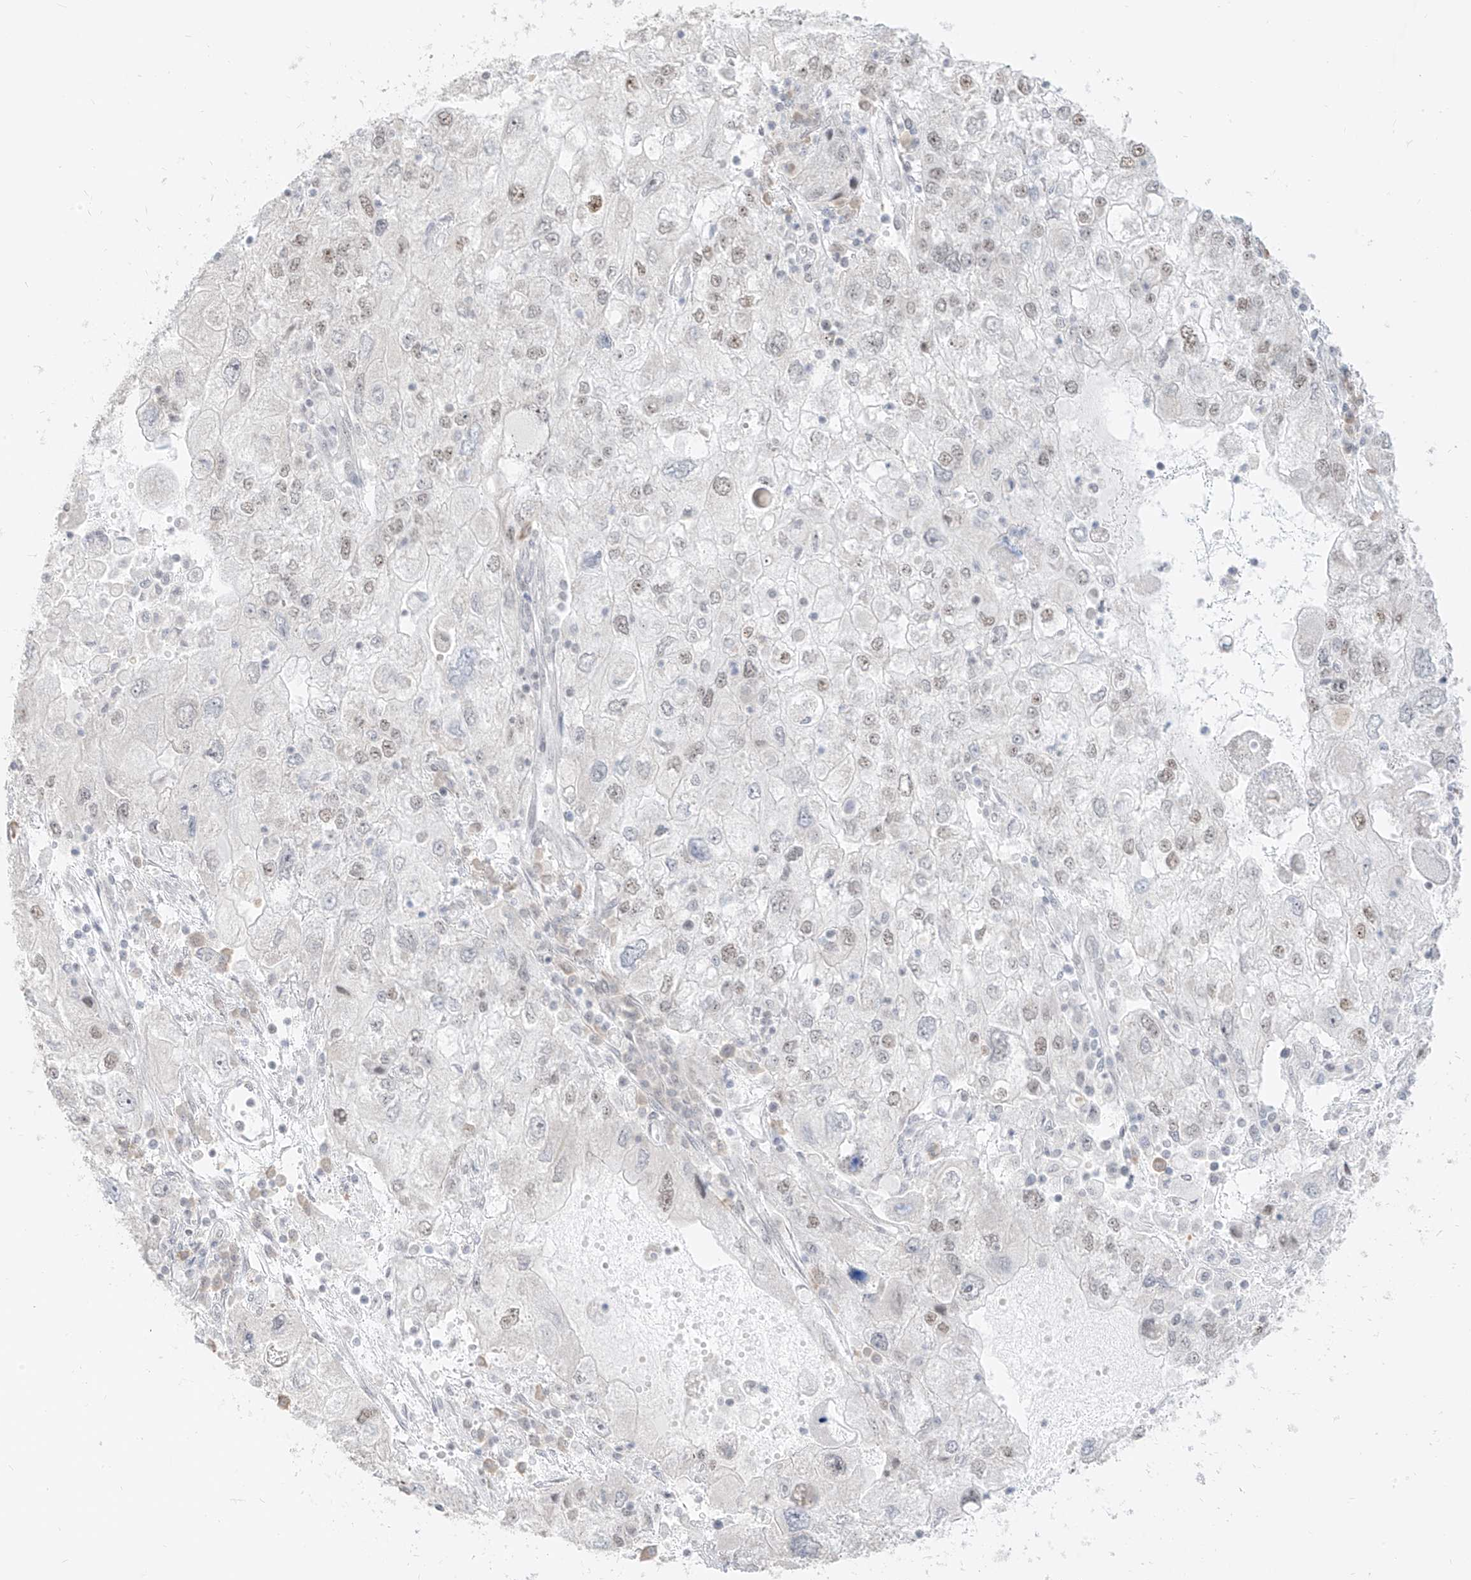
{"staining": {"intensity": "moderate", "quantity": "25%-75%", "location": "nuclear"}, "tissue": "endometrial cancer", "cell_type": "Tumor cells", "image_type": "cancer", "snomed": [{"axis": "morphology", "description": "Adenocarcinoma, NOS"}, {"axis": "topography", "description": "Endometrium"}], "caption": "Endometrial cancer tissue exhibits moderate nuclear expression in approximately 25%-75% of tumor cells, visualized by immunohistochemistry.", "gene": "SUPT5H", "patient": {"sex": "female", "age": 49}}